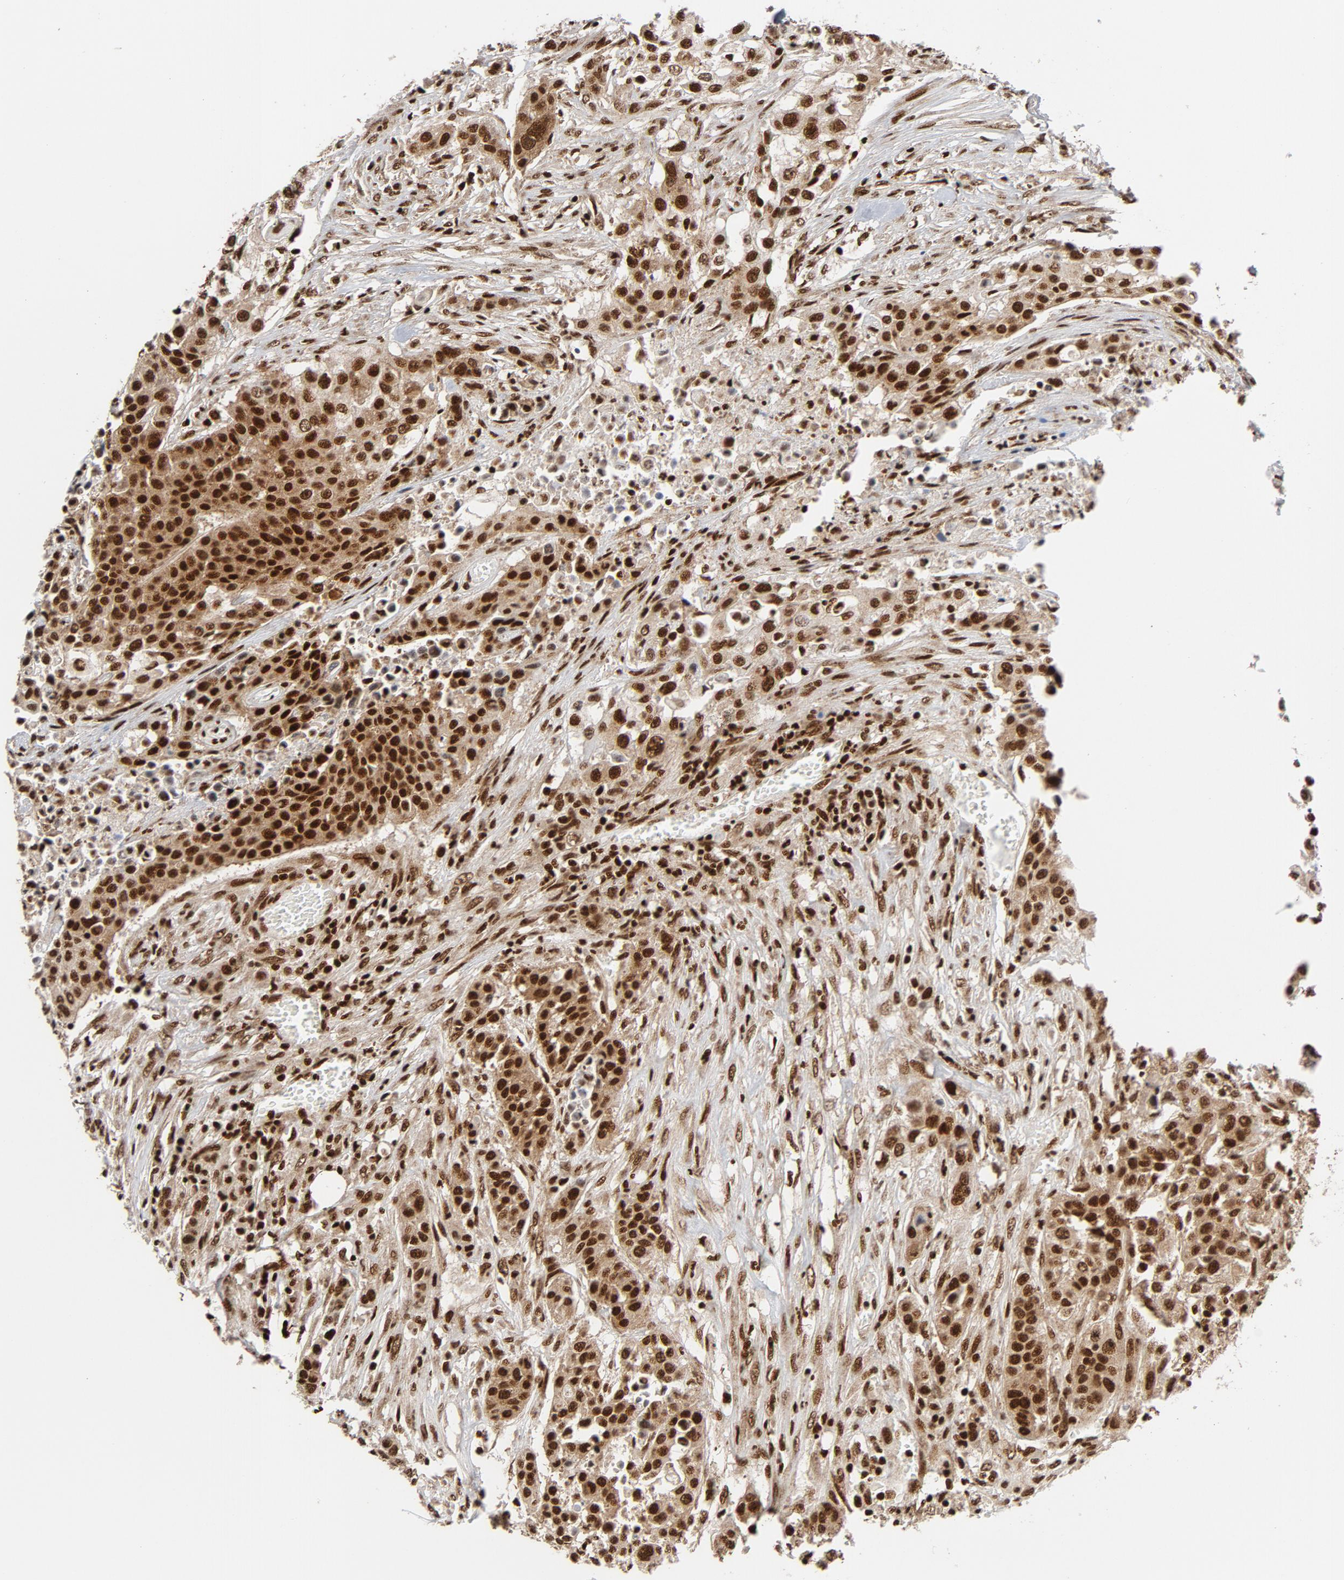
{"staining": {"intensity": "strong", "quantity": ">75%", "location": "nuclear"}, "tissue": "urothelial cancer", "cell_type": "Tumor cells", "image_type": "cancer", "snomed": [{"axis": "morphology", "description": "Urothelial carcinoma, High grade"}, {"axis": "topography", "description": "Urinary bladder"}], "caption": "Urothelial cancer stained with a protein marker exhibits strong staining in tumor cells.", "gene": "NFYB", "patient": {"sex": "male", "age": 74}}